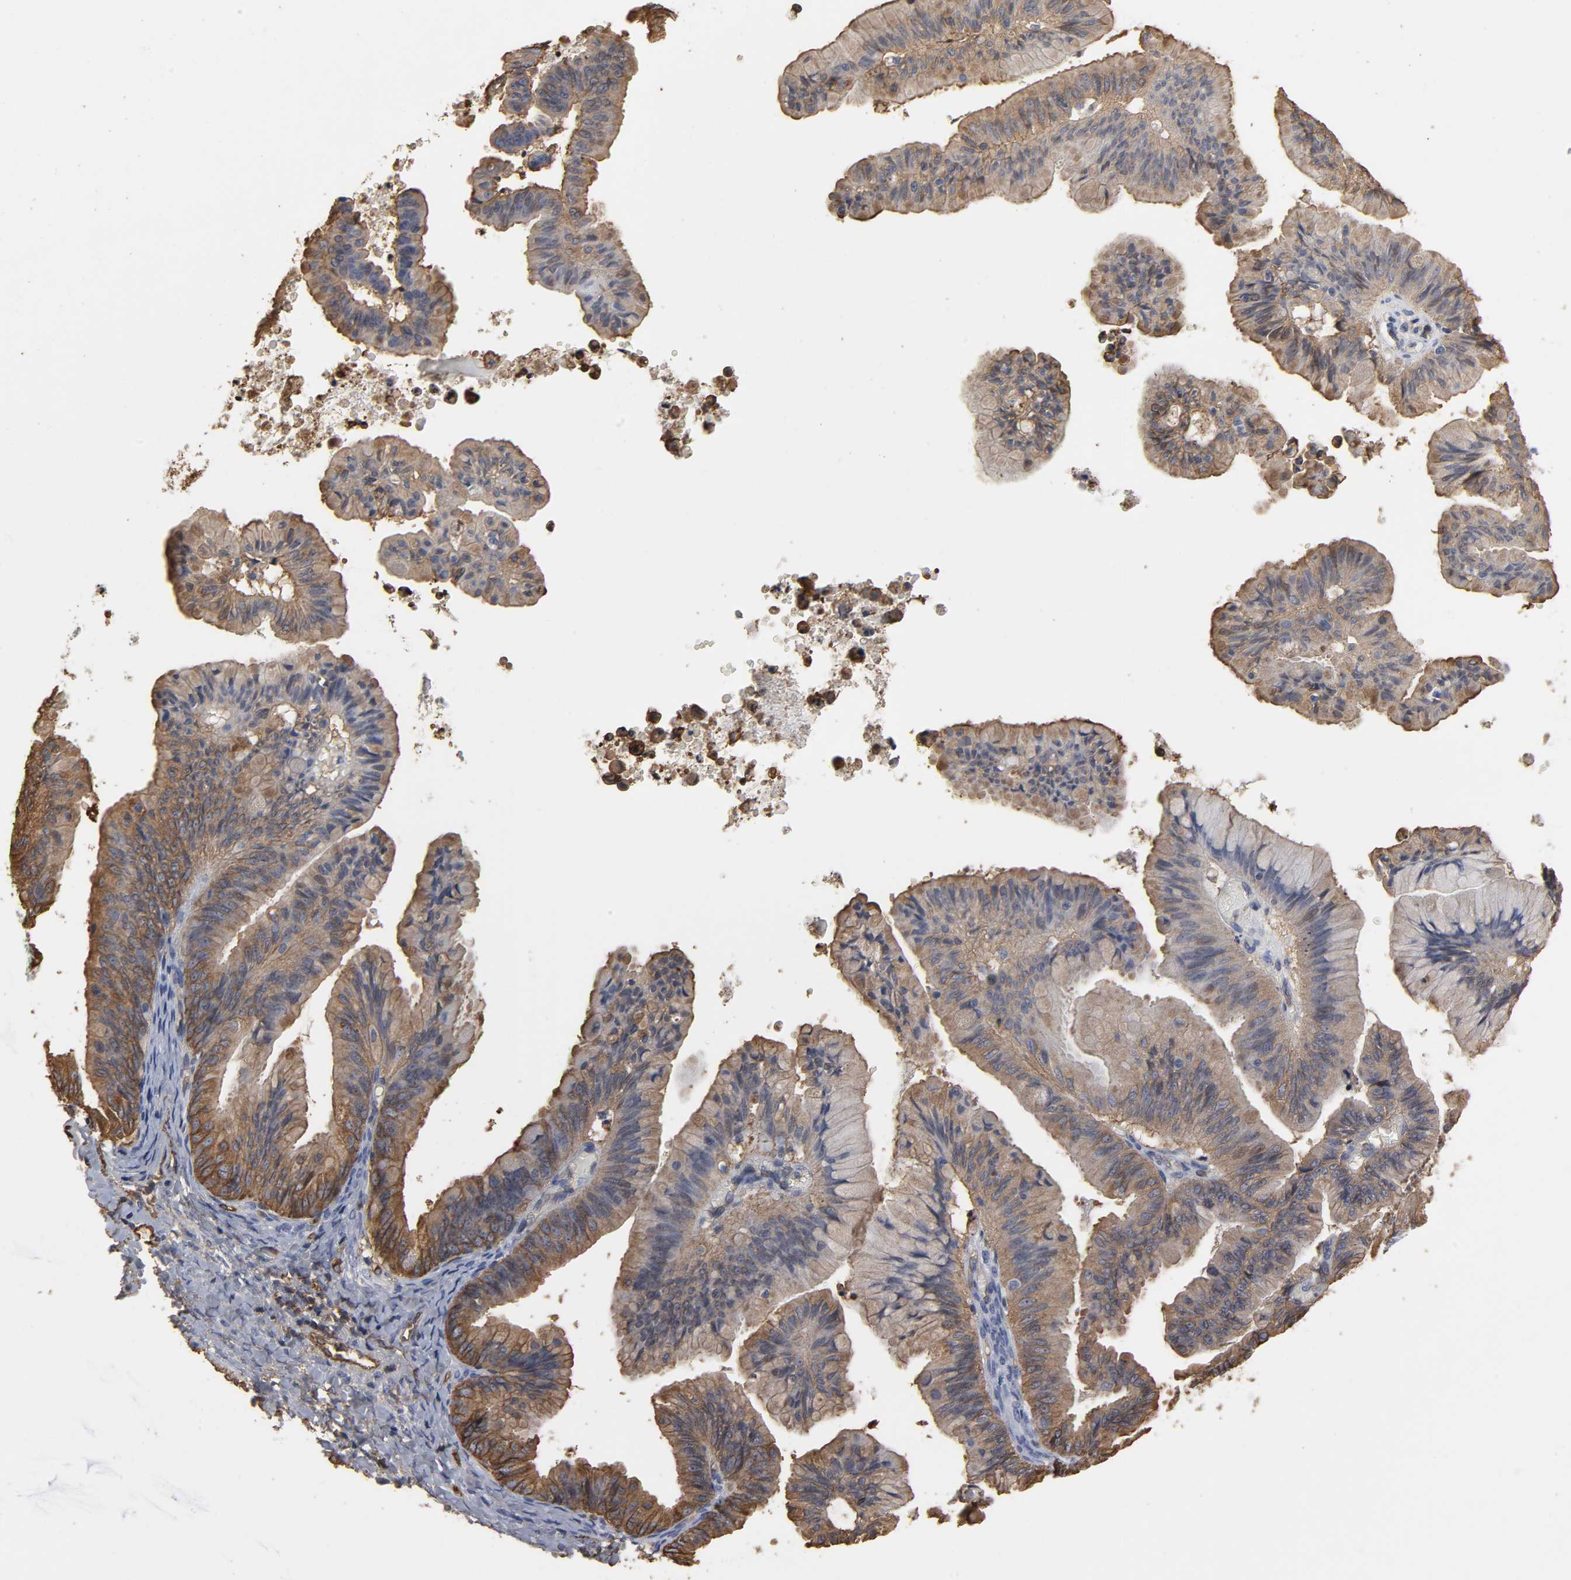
{"staining": {"intensity": "moderate", "quantity": ">75%", "location": "cytoplasmic/membranous"}, "tissue": "ovarian cancer", "cell_type": "Tumor cells", "image_type": "cancer", "snomed": [{"axis": "morphology", "description": "Cystadenocarcinoma, mucinous, NOS"}, {"axis": "topography", "description": "Ovary"}], "caption": "Protein expression by immunohistochemistry (IHC) shows moderate cytoplasmic/membranous expression in approximately >75% of tumor cells in ovarian cancer.", "gene": "ANXA2", "patient": {"sex": "female", "age": 36}}